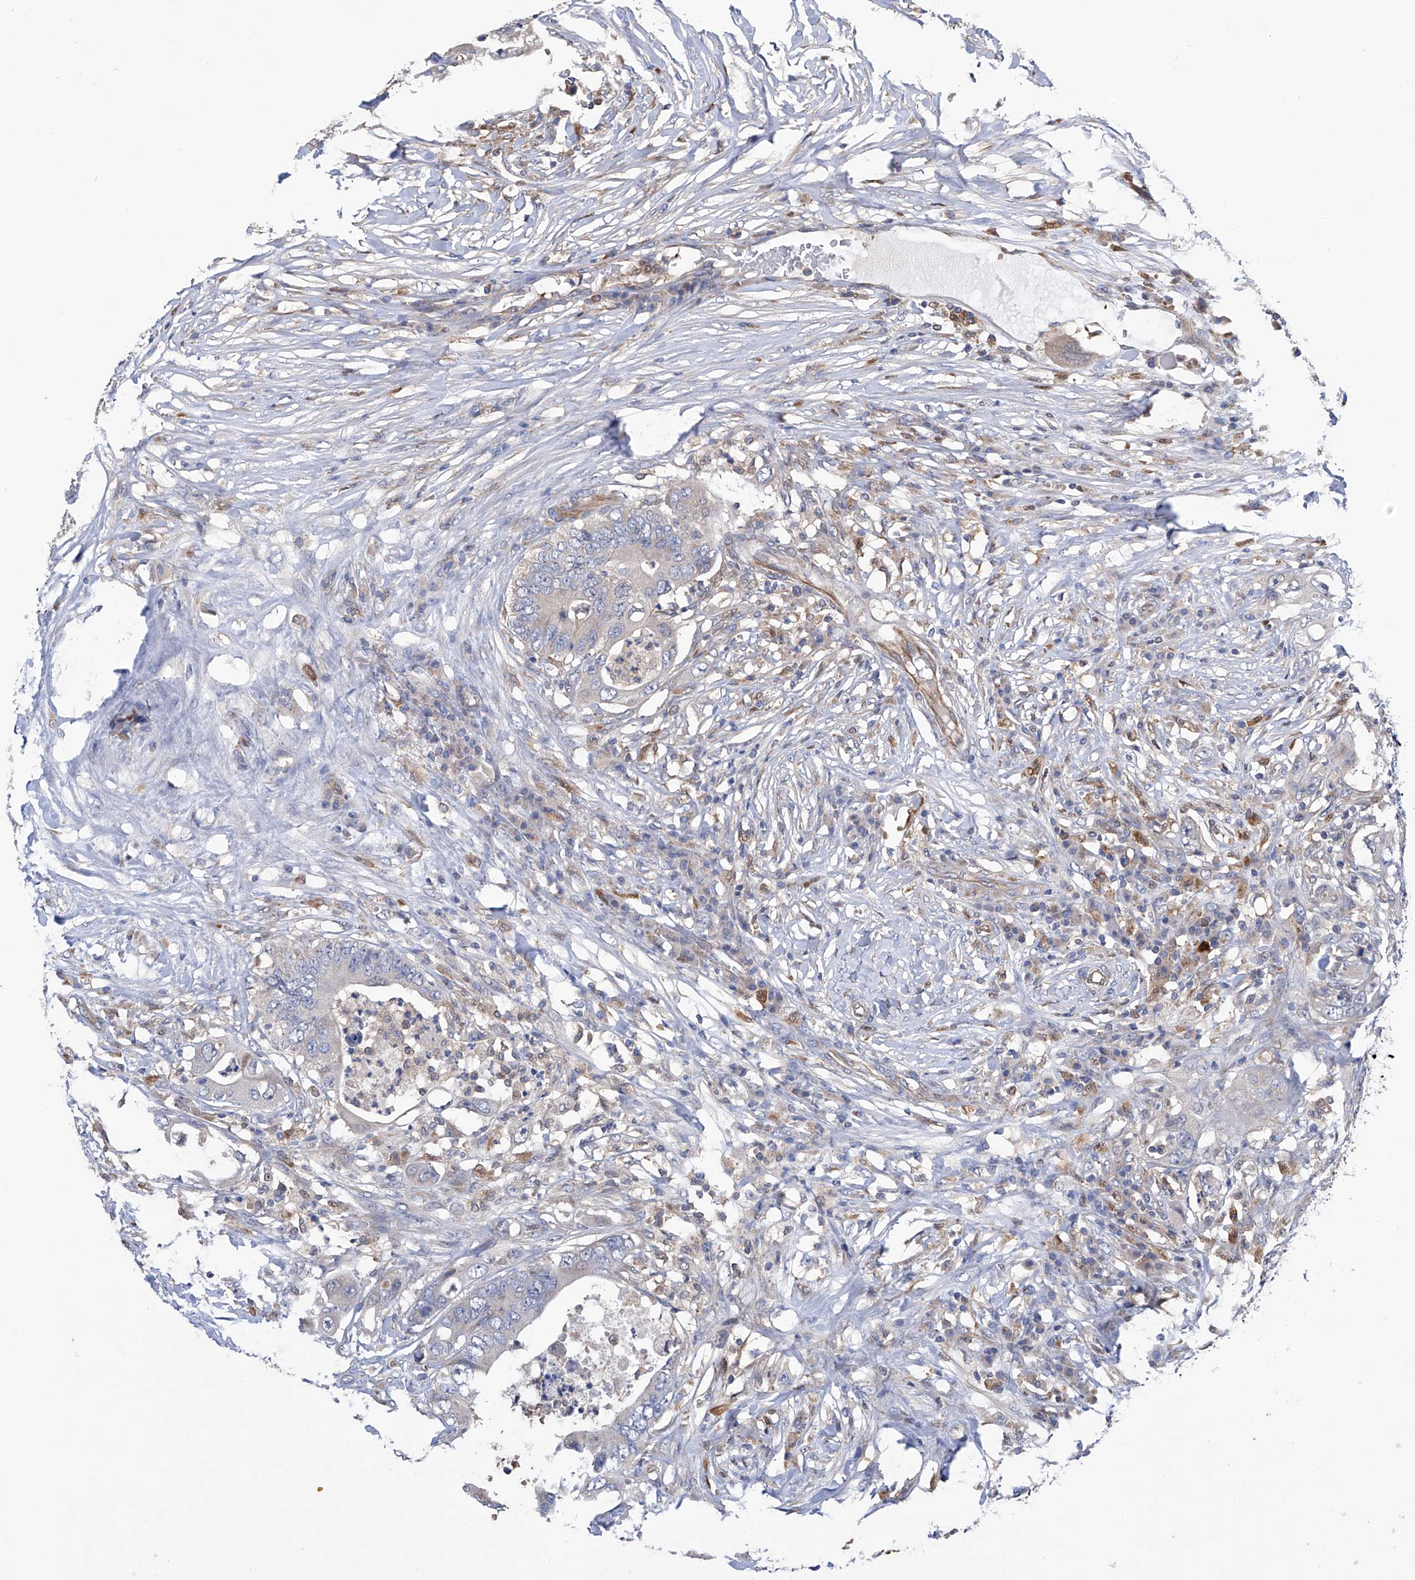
{"staining": {"intensity": "negative", "quantity": "none", "location": "none"}, "tissue": "colorectal cancer", "cell_type": "Tumor cells", "image_type": "cancer", "snomed": [{"axis": "morphology", "description": "Adenocarcinoma, NOS"}, {"axis": "topography", "description": "Colon"}], "caption": "DAB immunohistochemical staining of colorectal cancer demonstrates no significant staining in tumor cells.", "gene": "SPATA20", "patient": {"sex": "male", "age": 71}}